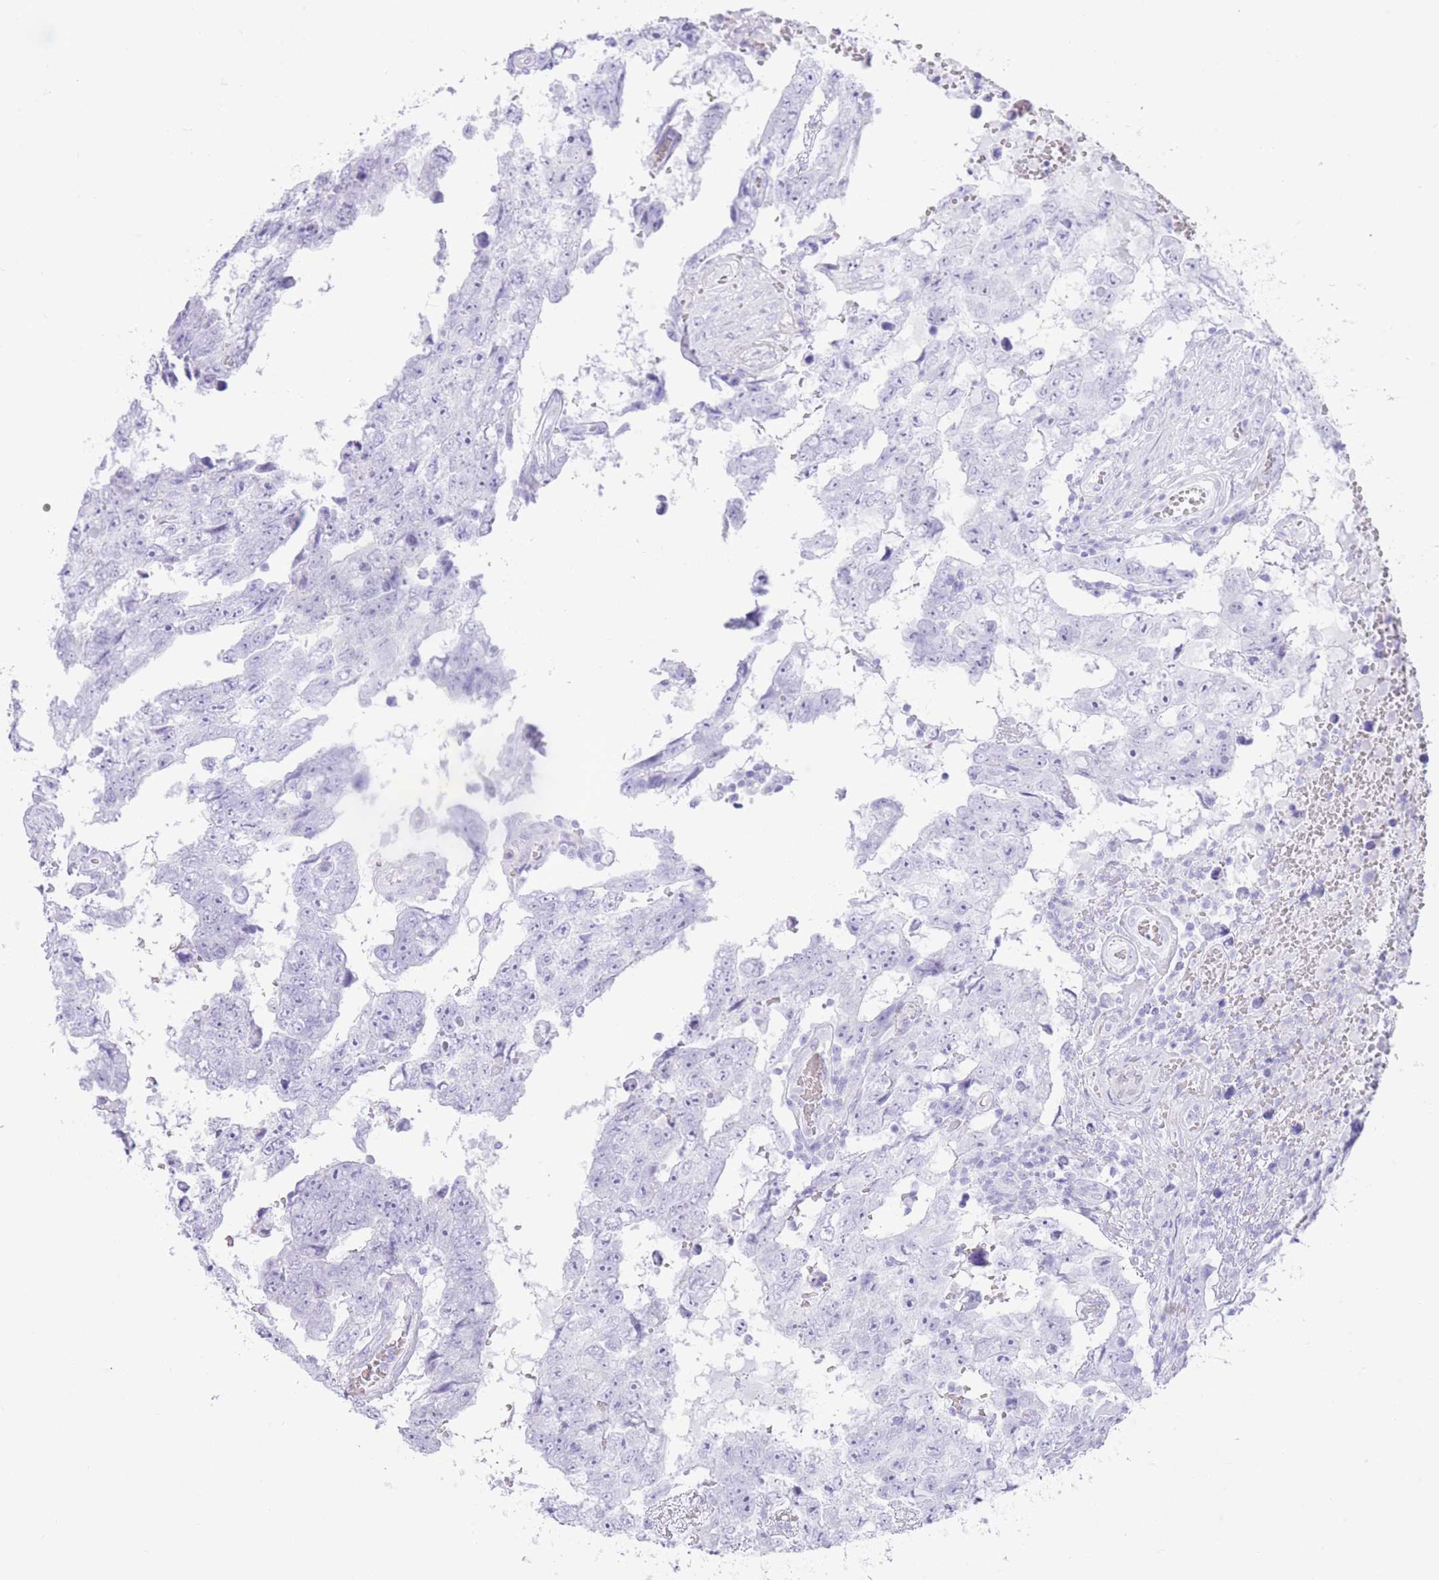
{"staining": {"intensity": "negative", "quantity": "none", "location": "none"}, "tissue": "testis cancer", "cell_type": "Tumor cells", "image_type": "cancer", "snomed": [{"axis": "morphology", "description": "Carcinoma, Embryonal, NOS"}, {"axis": "topography", "description": "Testis"}], "caption": "Tumor cells are negative for brown protein staining in testis embryonal carcinoma.", "gene": "ELOA2", "patient": {"sex": "male", "age": 25}}